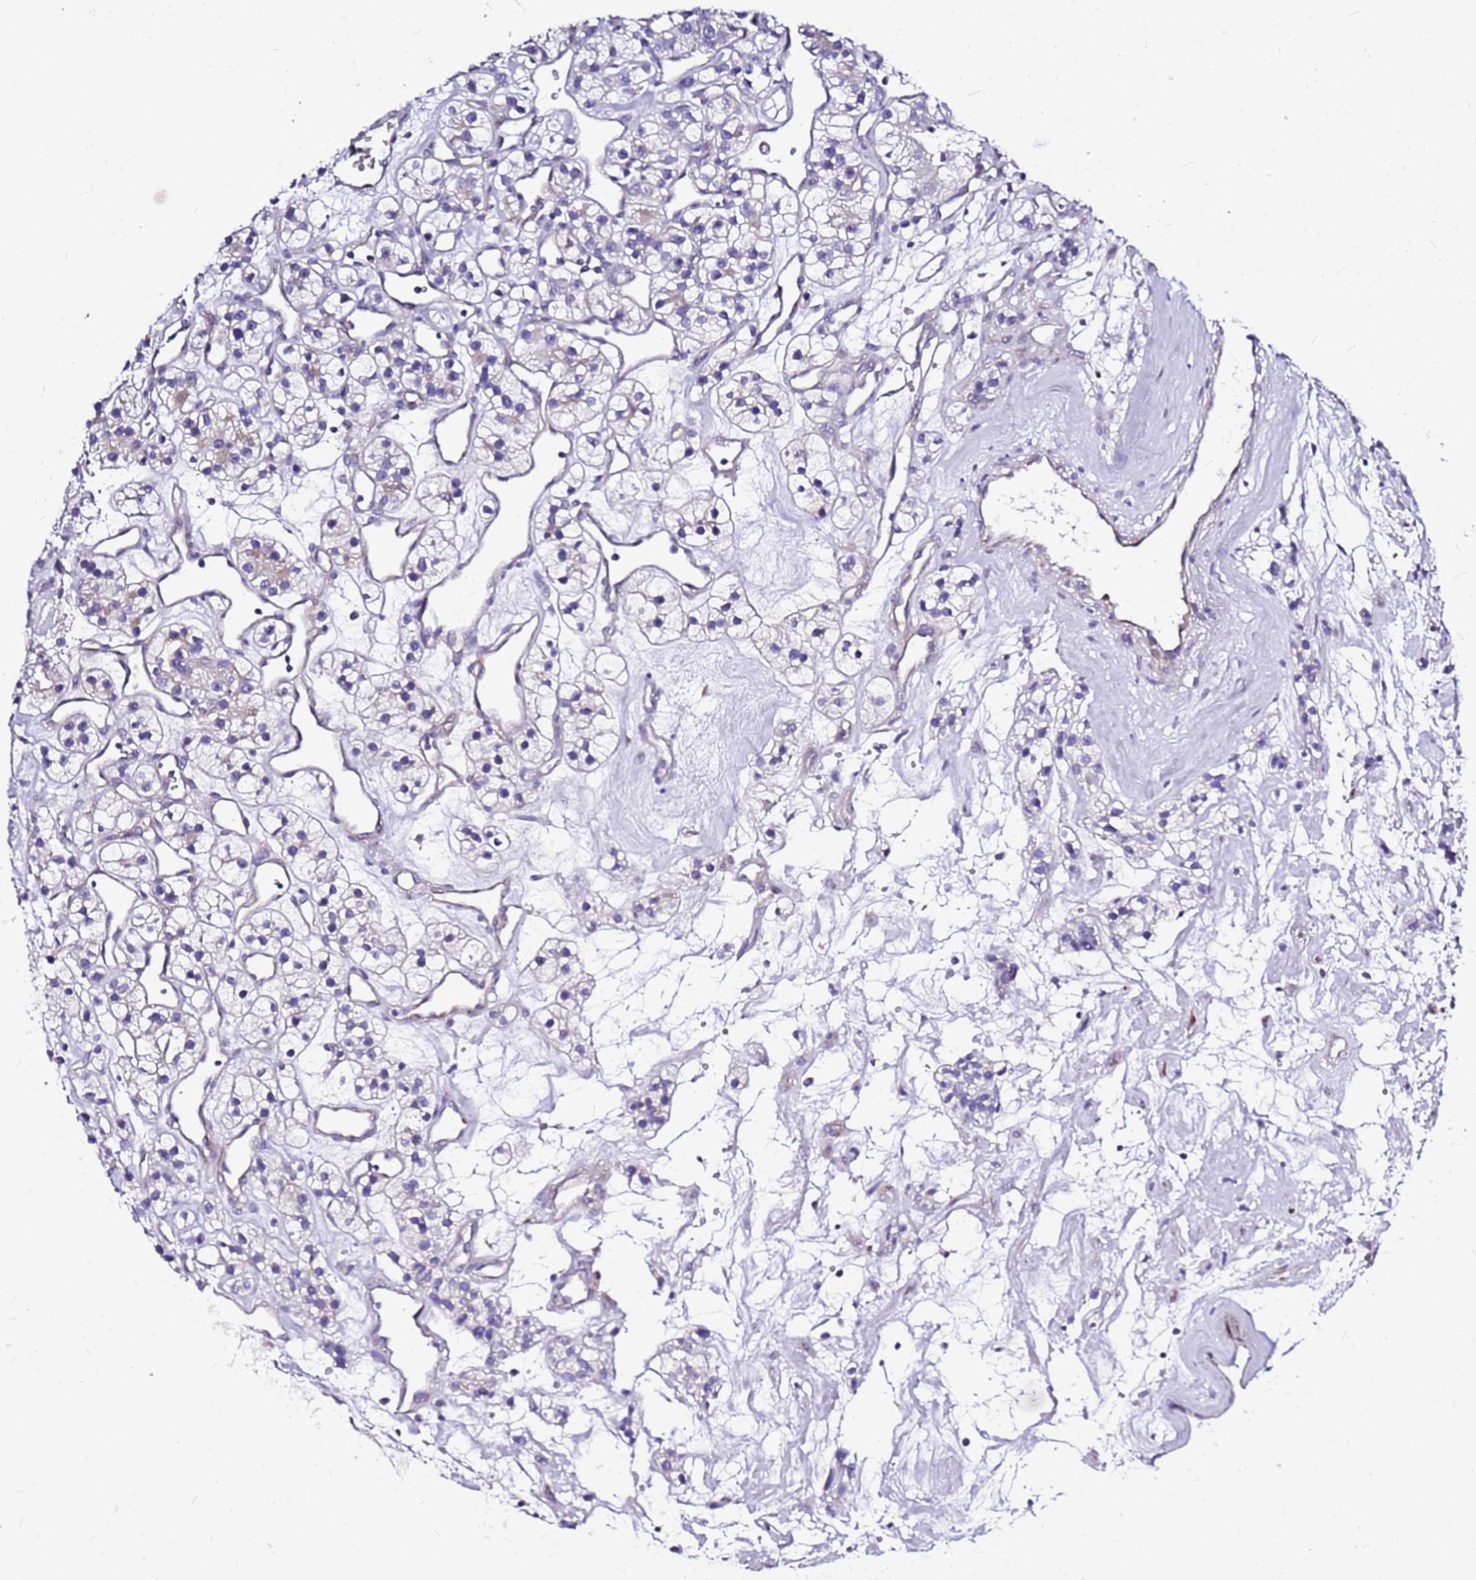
{"staining": {"intensity": "negative", "quantity": "none", "location": "none"}, "tissue": "renal cancer", "cell_type": "Tumor cells", "image_type": "cancer", "snomed": [{"axis": "morphology", "description": "Adenocarcinoma, NOS"}, {"axis": "topography", "description": "Kidney"}], "caption": "DAB immunohistochemical staining of renal adenocarcinoma shows no significant expression in tumor cells.", "gene": "CASD1", "patient": {"sex": "female", "age": 57}}